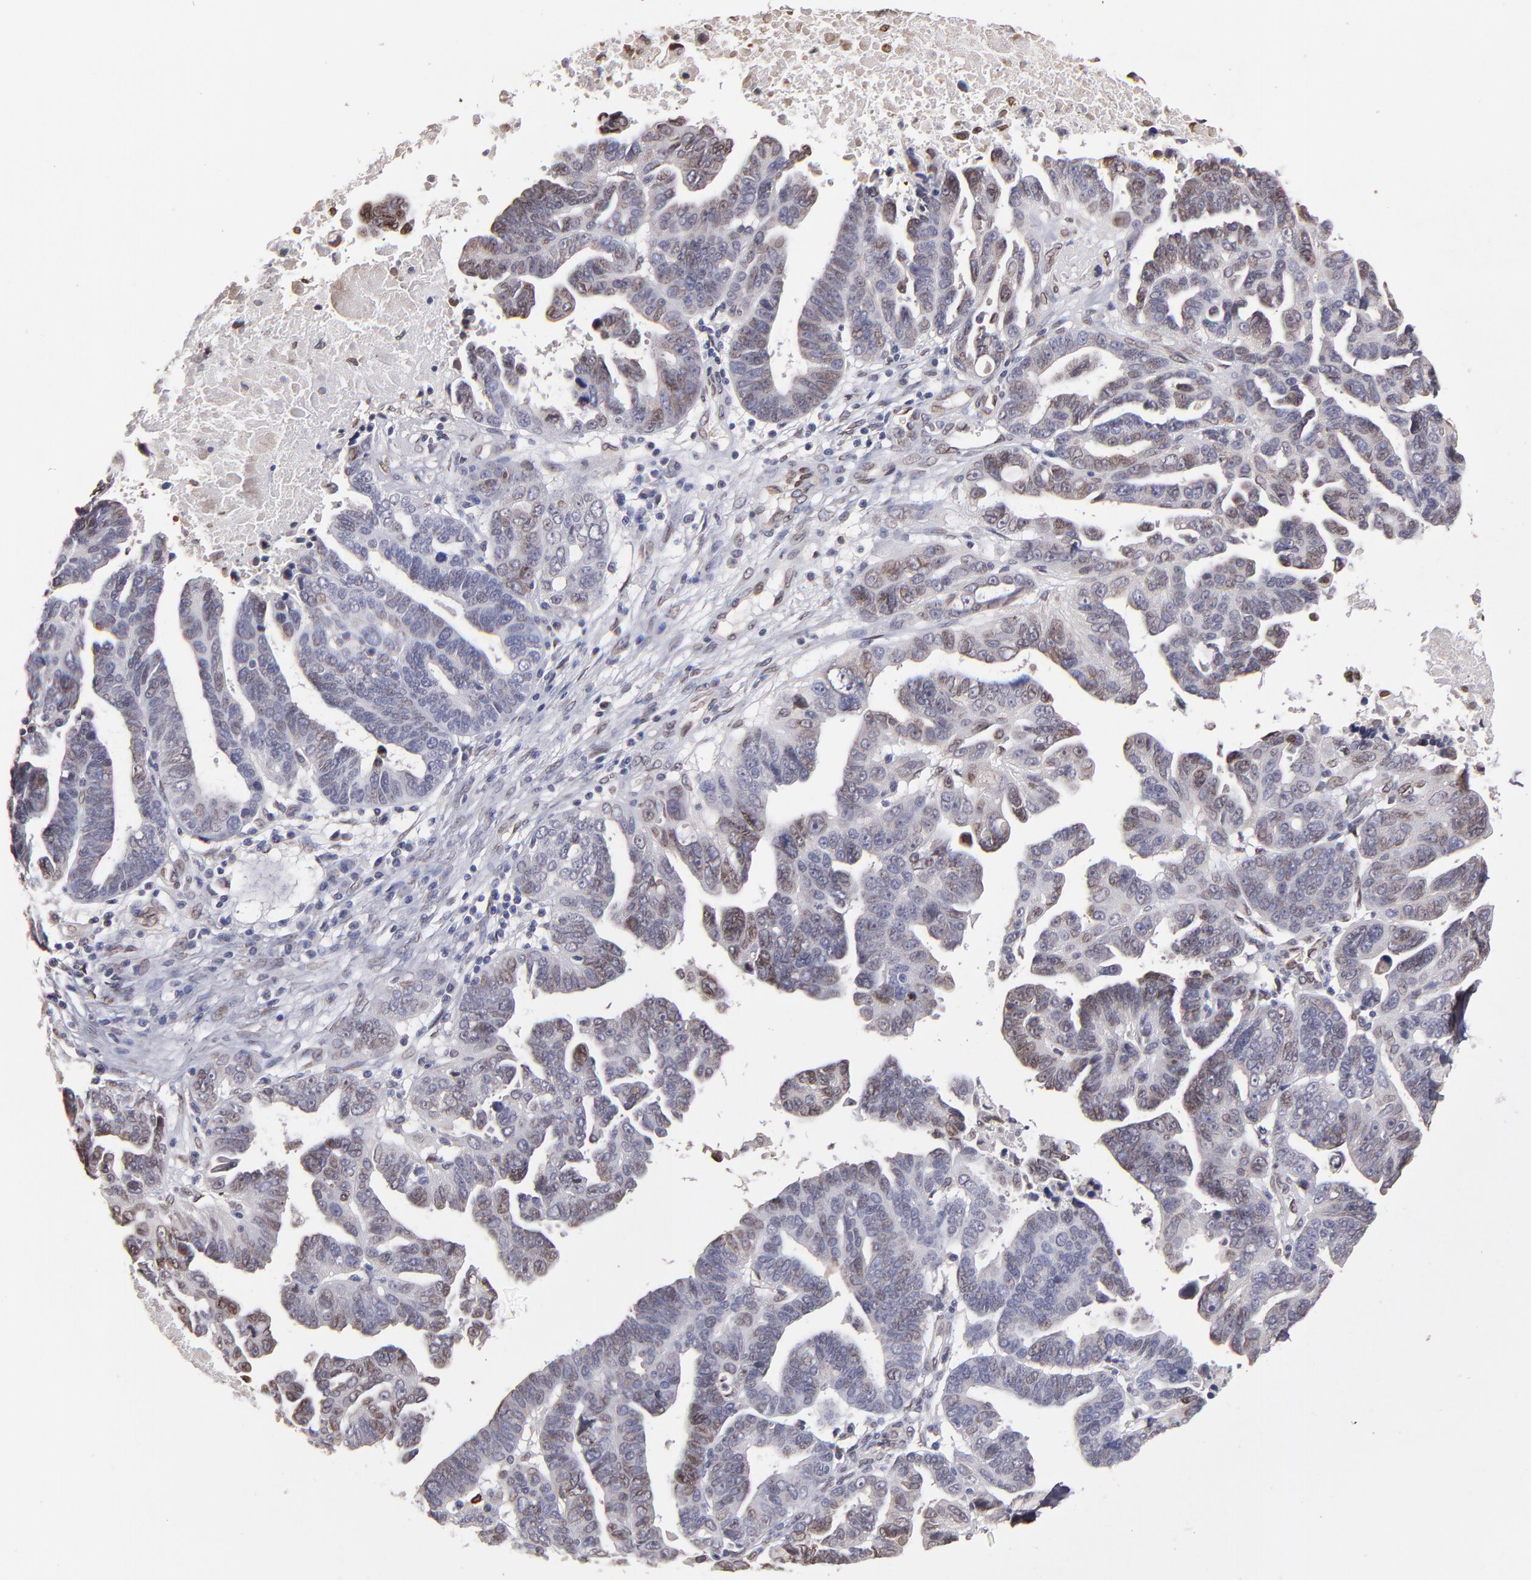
{"staining": {"intensity": "weak", "quantity": "25%-75%", "location": "cytoplasmic/membranous,nuclear"}, "tissue": "ovarian cancer", "cell_type": "Tumor cells", "image_type": "cancer", "snomed": [{"axis": "morphology", "description": "Carcinoma, endometroid"}, {"axis": "morphology", "description": "Cystadenocarcinoma, serous, NOS"}, {"axis": "topography", "description": "Ovary"}], "caption": "Protein analysis of serous cystadenocarcinoma (ovarian) tissue displays weak cytoplasmic/membranous and nuclear expression in approximately 25%-75% of tumor cells.", "gene": "PUM3", "patient": {"sex": "female", "age": 45}}